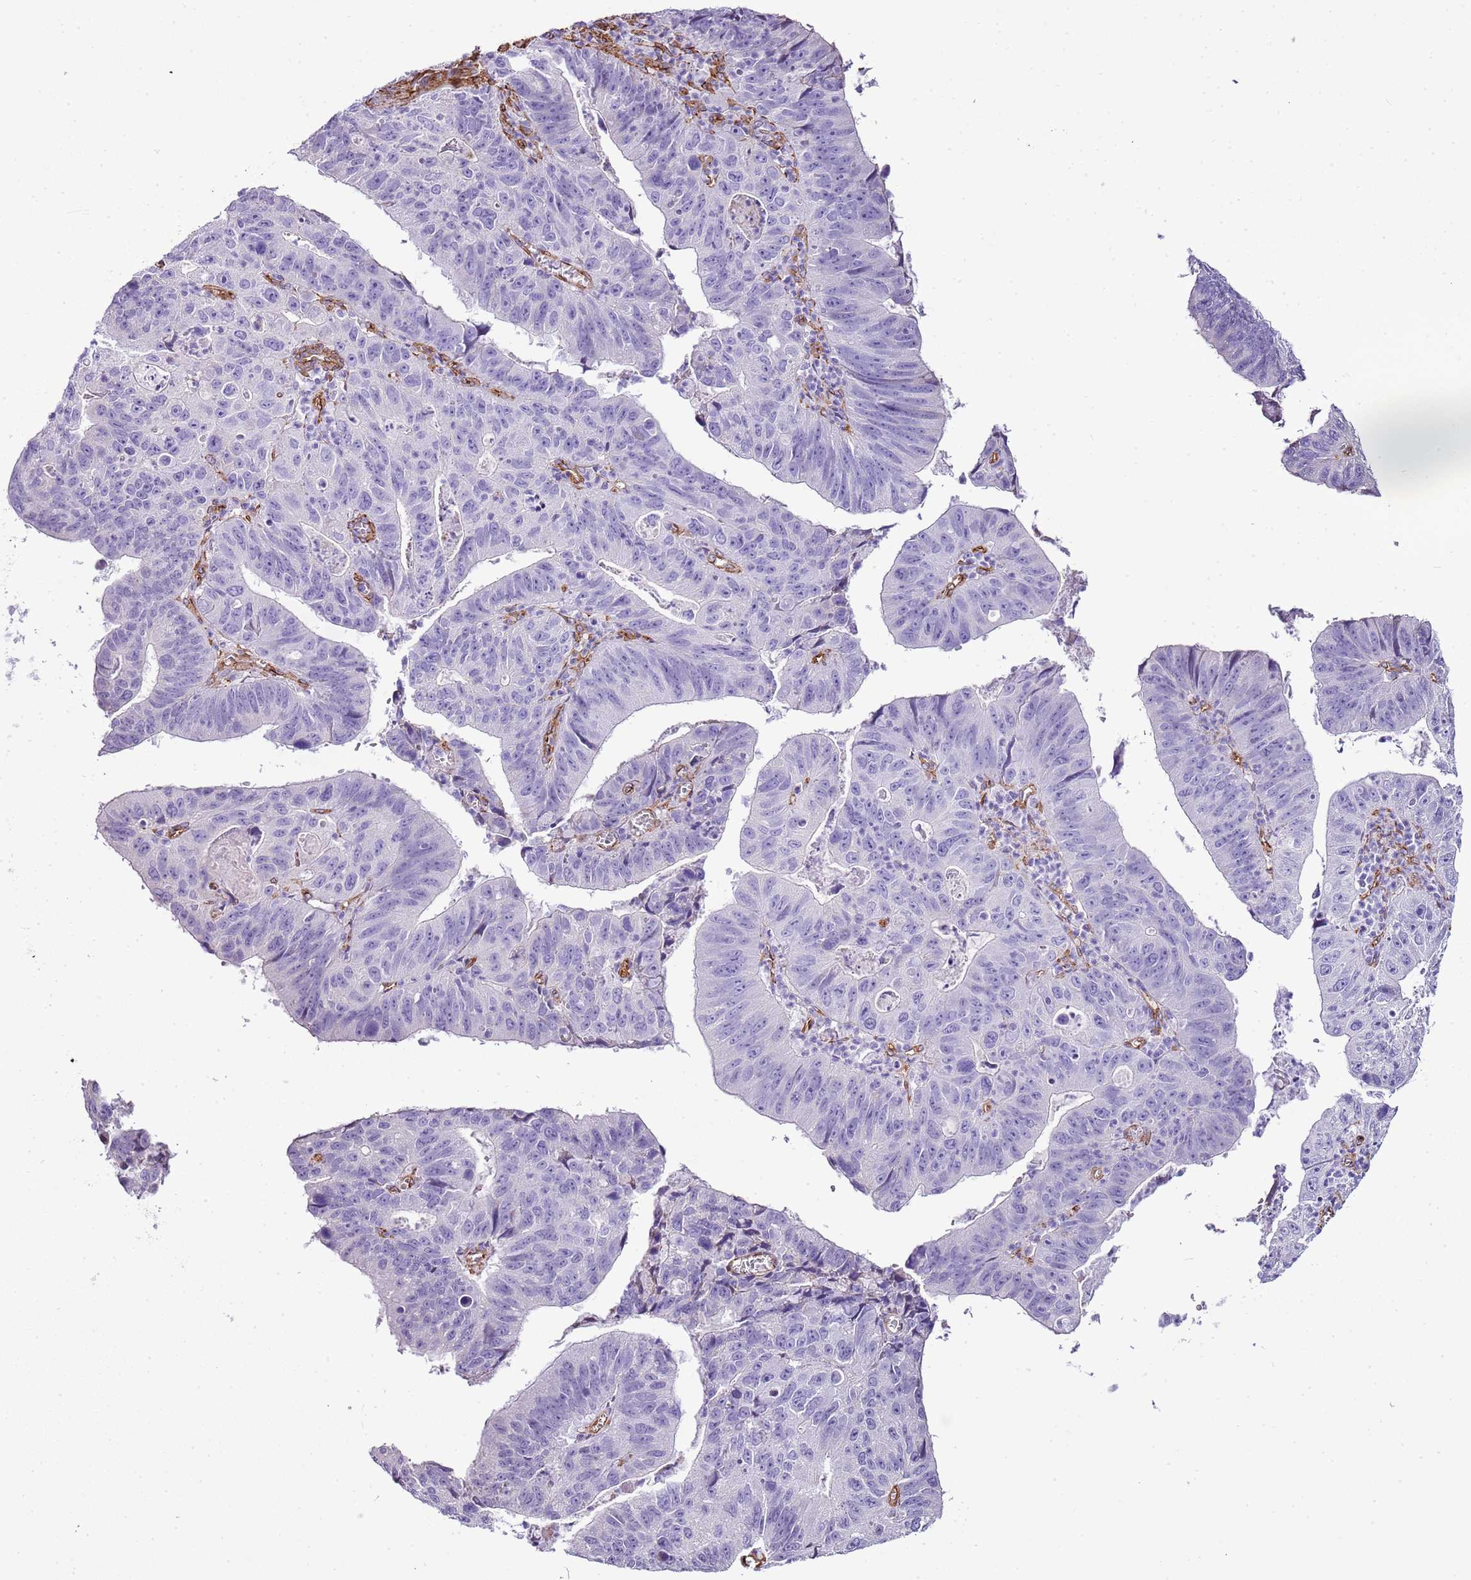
{"staining": {"intensity": "negative", "quantity": "none", "location": "none"}, "tissue": "stomach cancer", "cell_type": "Tumor cells", "image_type": "cancer", "snomed": [{"axis": "morphology", "description": "Adenocarcinoma, NOS"}, {"axis": "topography", "description": "Stomach"}], "caption": "Immunohistochemistry (IHC) image of stomach adenocarcinoma stained for a protein (brown), which reveals no expression in tumor cells.", "gene": "CTDSPL", "patient": {"sex": "male", "age": 59}}